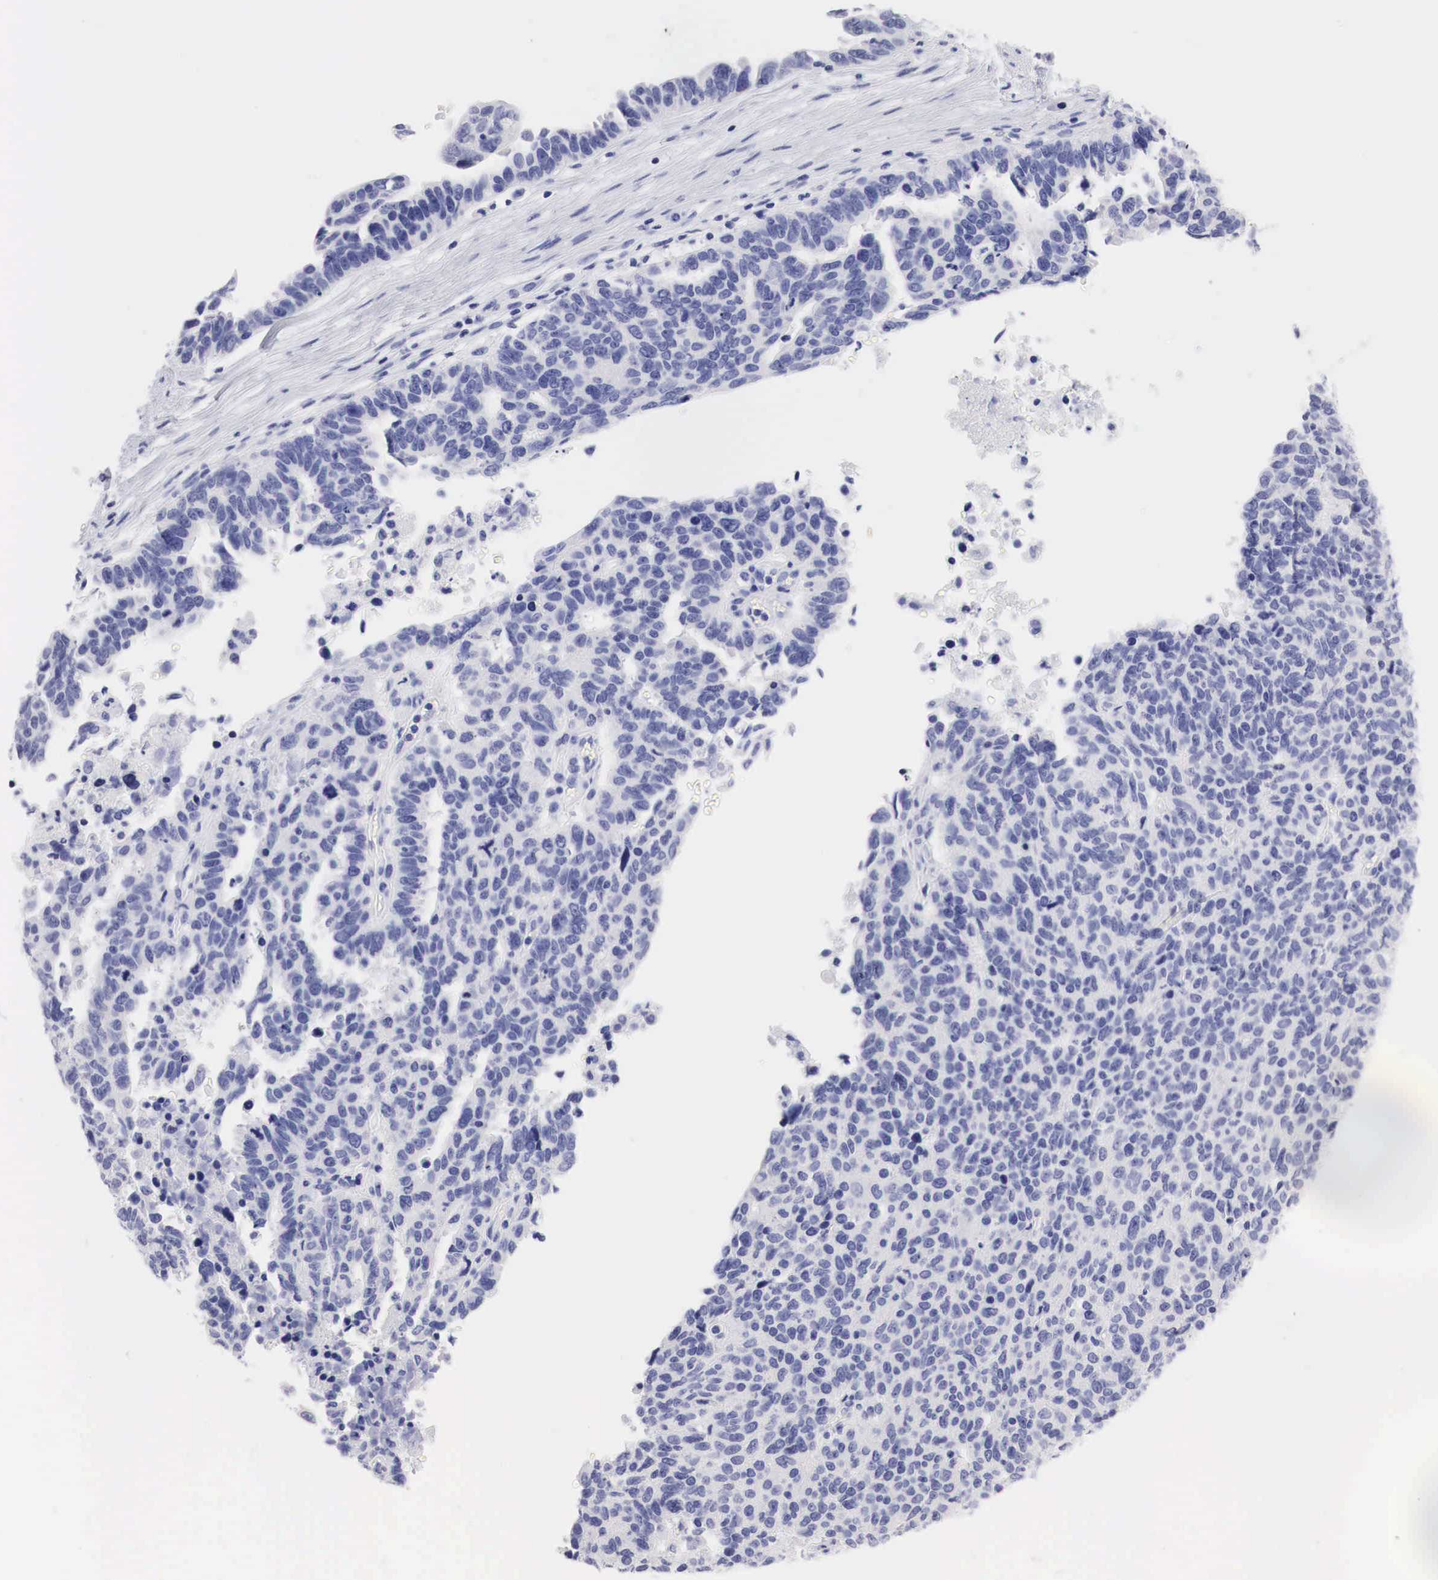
{"staining": {"intensity": "negative", "quantity": "none", "location": "none"}, "tissue": "ovarian cancer", "cell_type": "Tumor cells", "image_type": "cancer", "snomed": [{"axis": "morphology", "description": "Carcinoma, endometroid"}, {"axis": "morphology", "description": "Cystadenocarcinoma, serous, NOS"}, {"axis": "topography", "description": "Ovary"}], "caption": "A photomicrograph of human ovarian serous cystadenocarcinoma is negative for staining in tumor cells.", "gene": "TYR", "patient": {"sex": "female", "age": 45}}